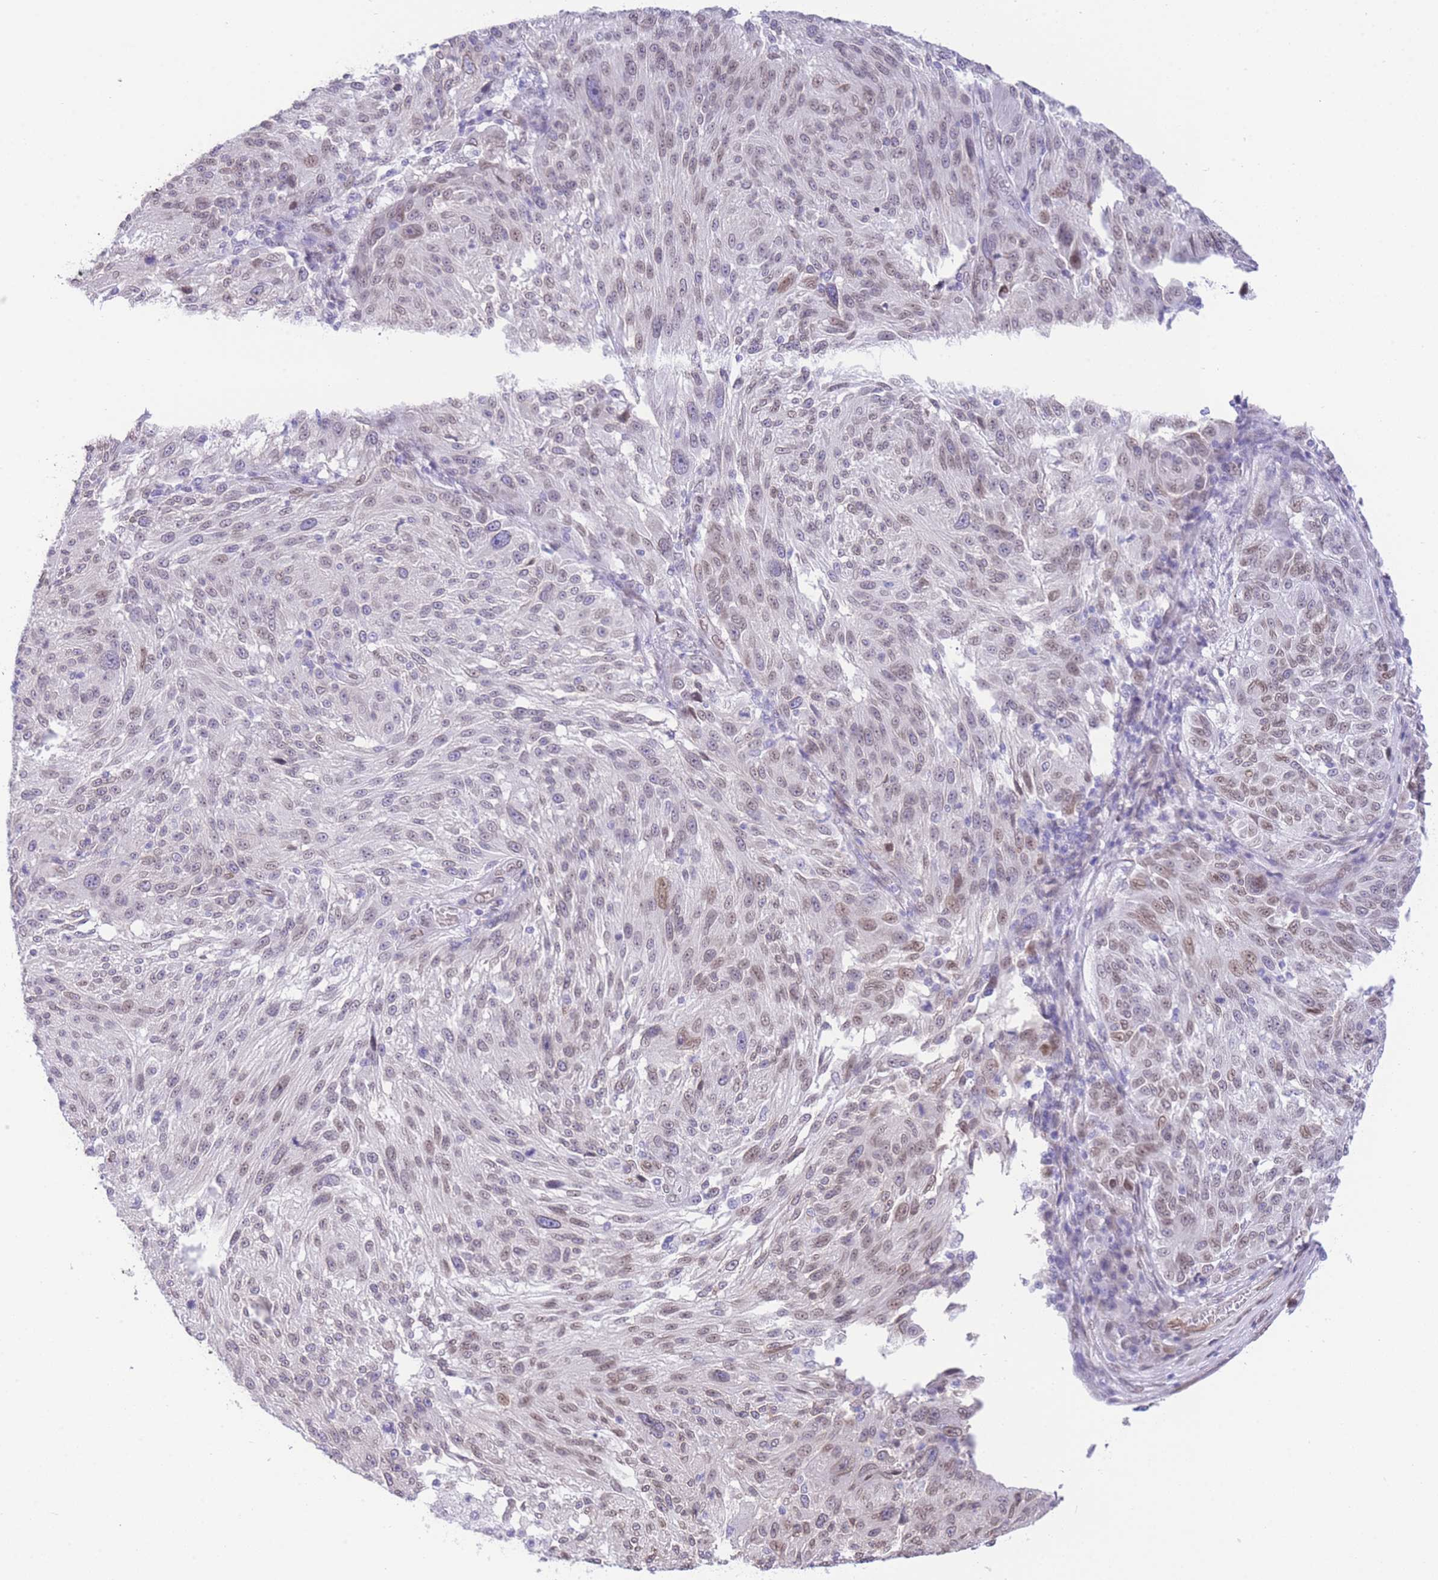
{"staining": {"intensity": "moderate", "quantity": "25%-75%", "location": "nuclear"}, "tissue": "melanoma", "cell_type": "Tumor cells", "image_type": "cancer", "snomed": [{"axis": "morphology", "description": "Malignant melanoma, NOS"}, {"axis": "topography", "description": "Skin"}], "caption": "Immunohistochemistry photomicrograph of human melanoma stained for a protein (brown), which displays medium levels of moderate nuclear expression in approximately 25%-75% of tumor cells.", "gene": "OR10AD1", "patient": {"sex": "male", "age": 53}}